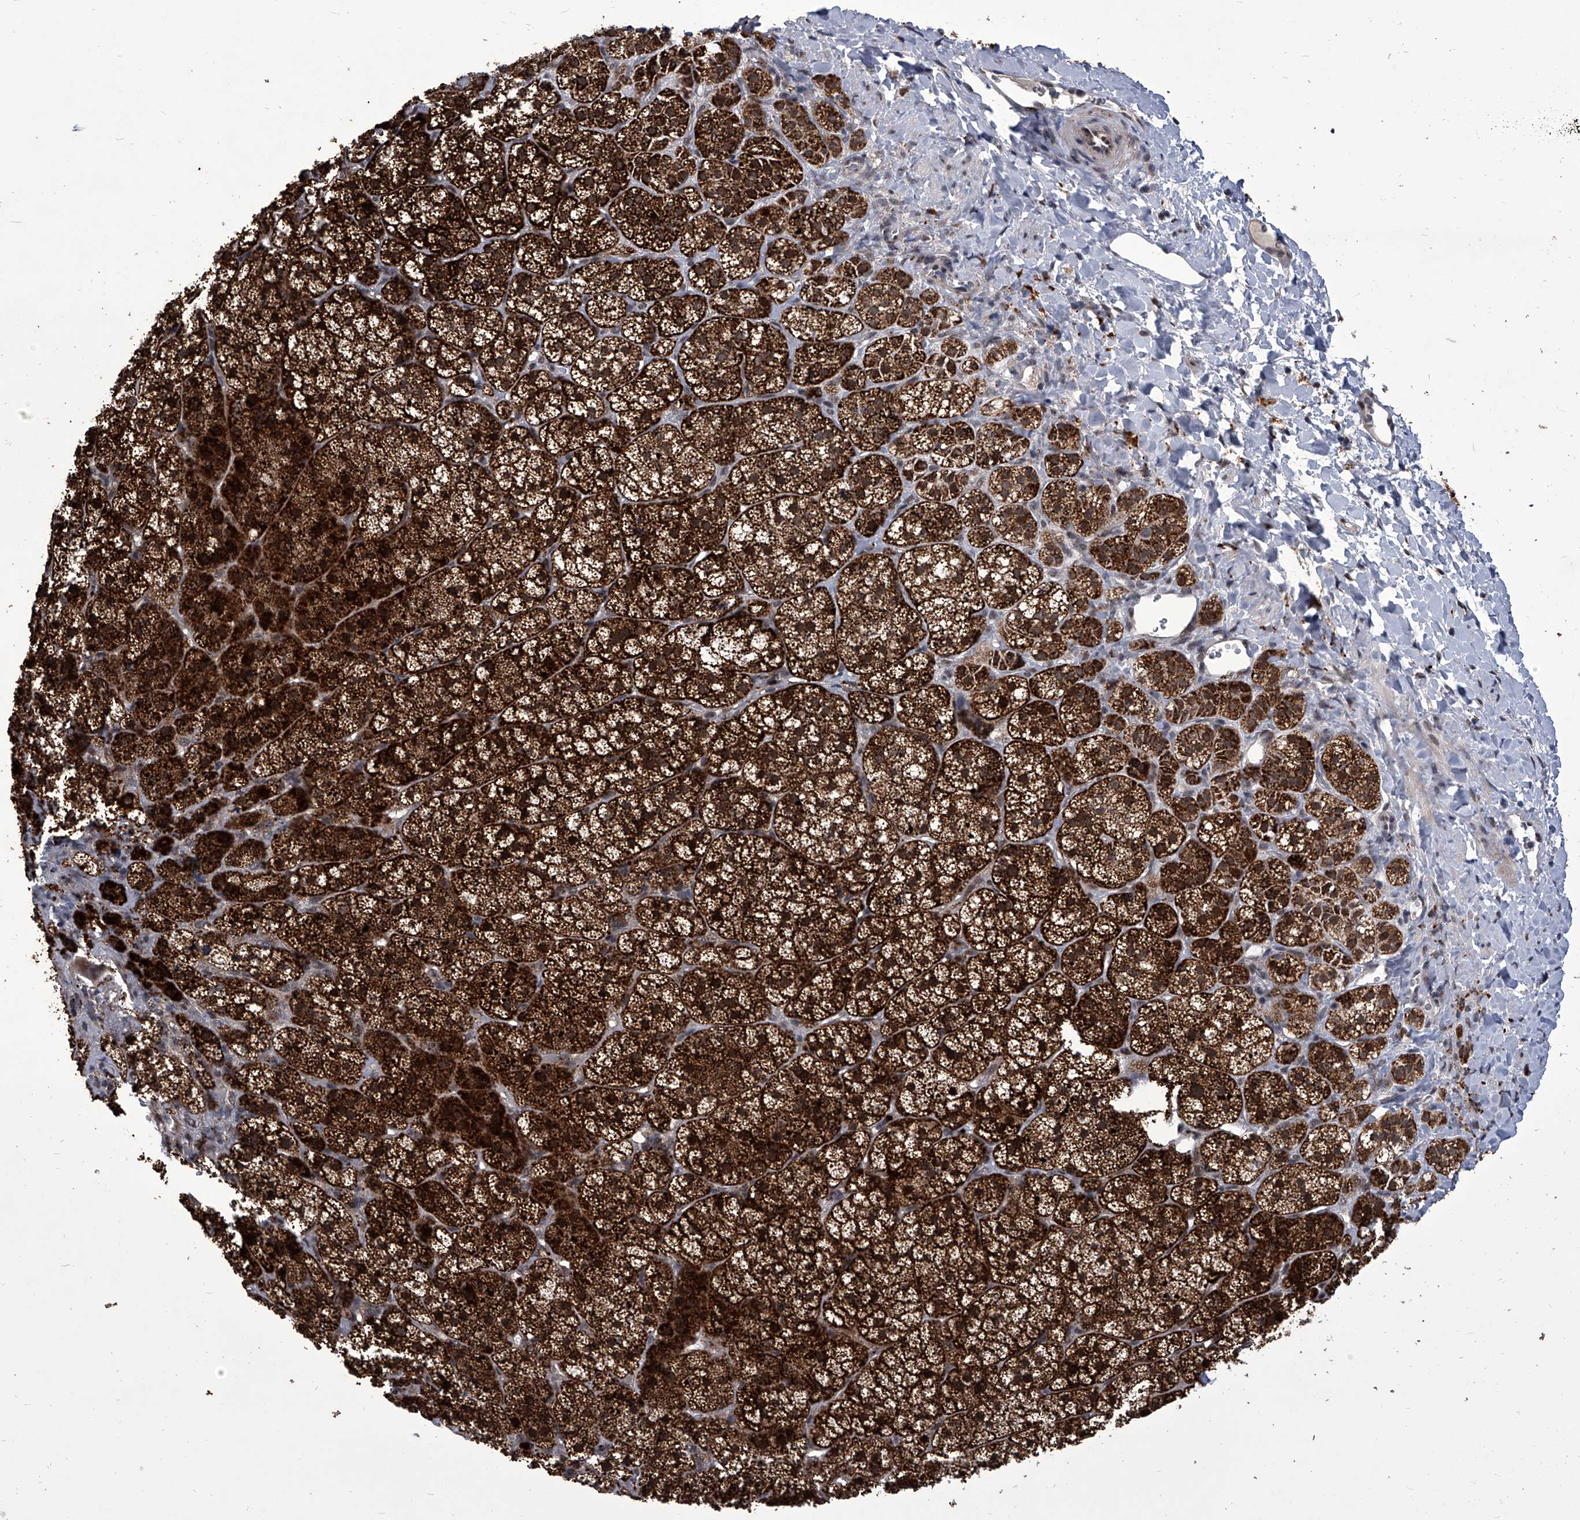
{"staining": {"intensity": "strong", "quantity": ">75%", "location": "cytoplasmic/membranous"}, "tissue": "adrenal gland", "cell_type": "Glandular cells", "image_type": "normal", "snomed": [{"axis": "morphology", "description": "Normal tissue, NOS"}, {"axis": "topography", "description": "Adrenal gland"}], "caption": "A histopathology image showing strong cytoplasmic/membranous positivity in approximately >75% of glandular cells in benign adrenal gland, as visualized by brown immunohistochemical staining.", "gene": "CMTR1", "patient": {"sex": "female", "age": 44}}